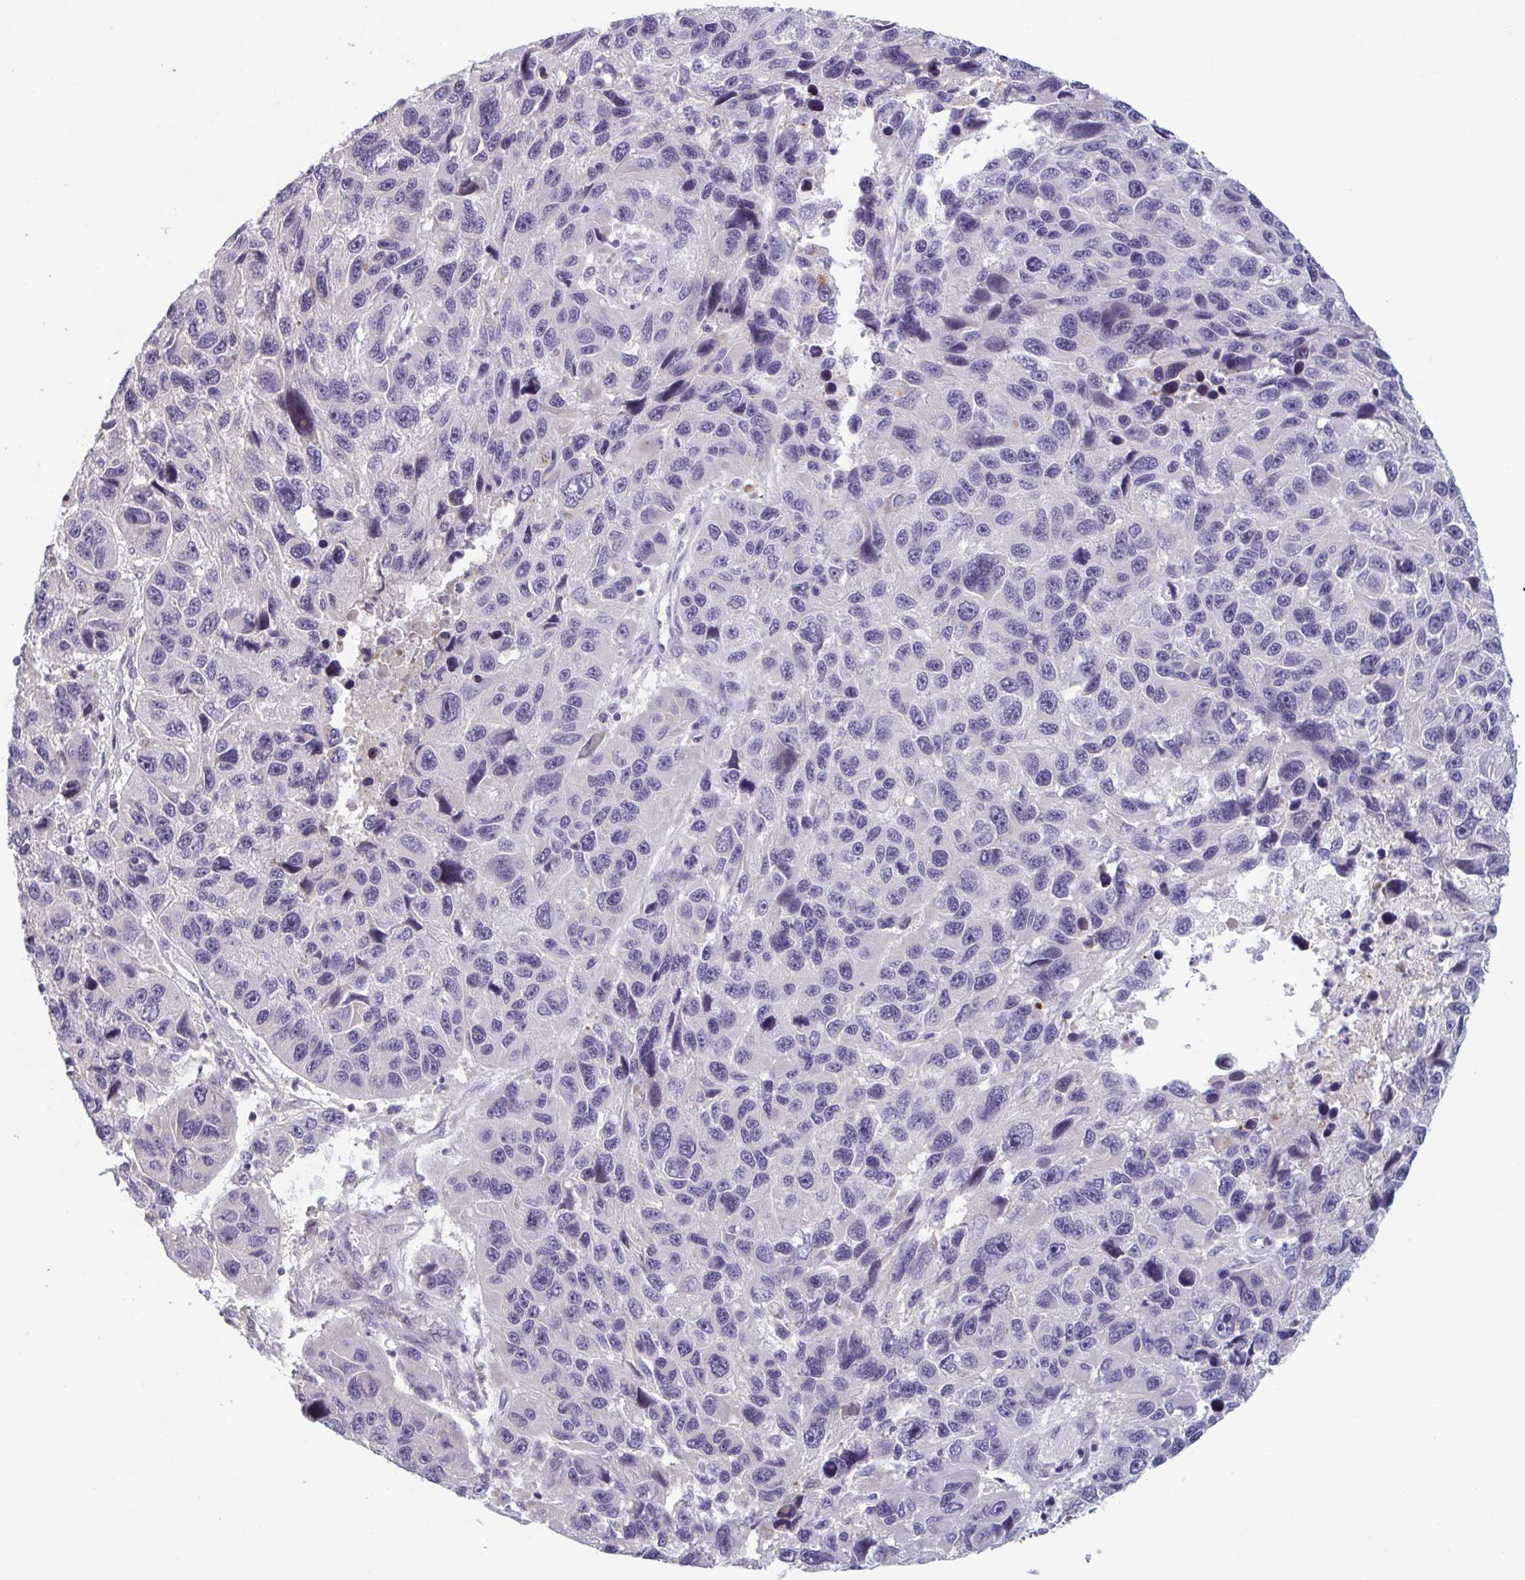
{"staining": {"intensity": "negative", "quantity": "none", "location": "none"}, "tissue": "melanoma", "cell_type": "Tumor cells", "image_type": "cancer", "snomed": [{"axis": "morphology", "description": "Malignant melanoma, NOS"}, {"axis": "topography", "description": "Skin"}], "caption": "Immunohistochemical staining of melanoma exhibits no significant positivity in tumor cells.", "gene": "TNFSF10", "patient": {"sex": "male", "age": 53}}